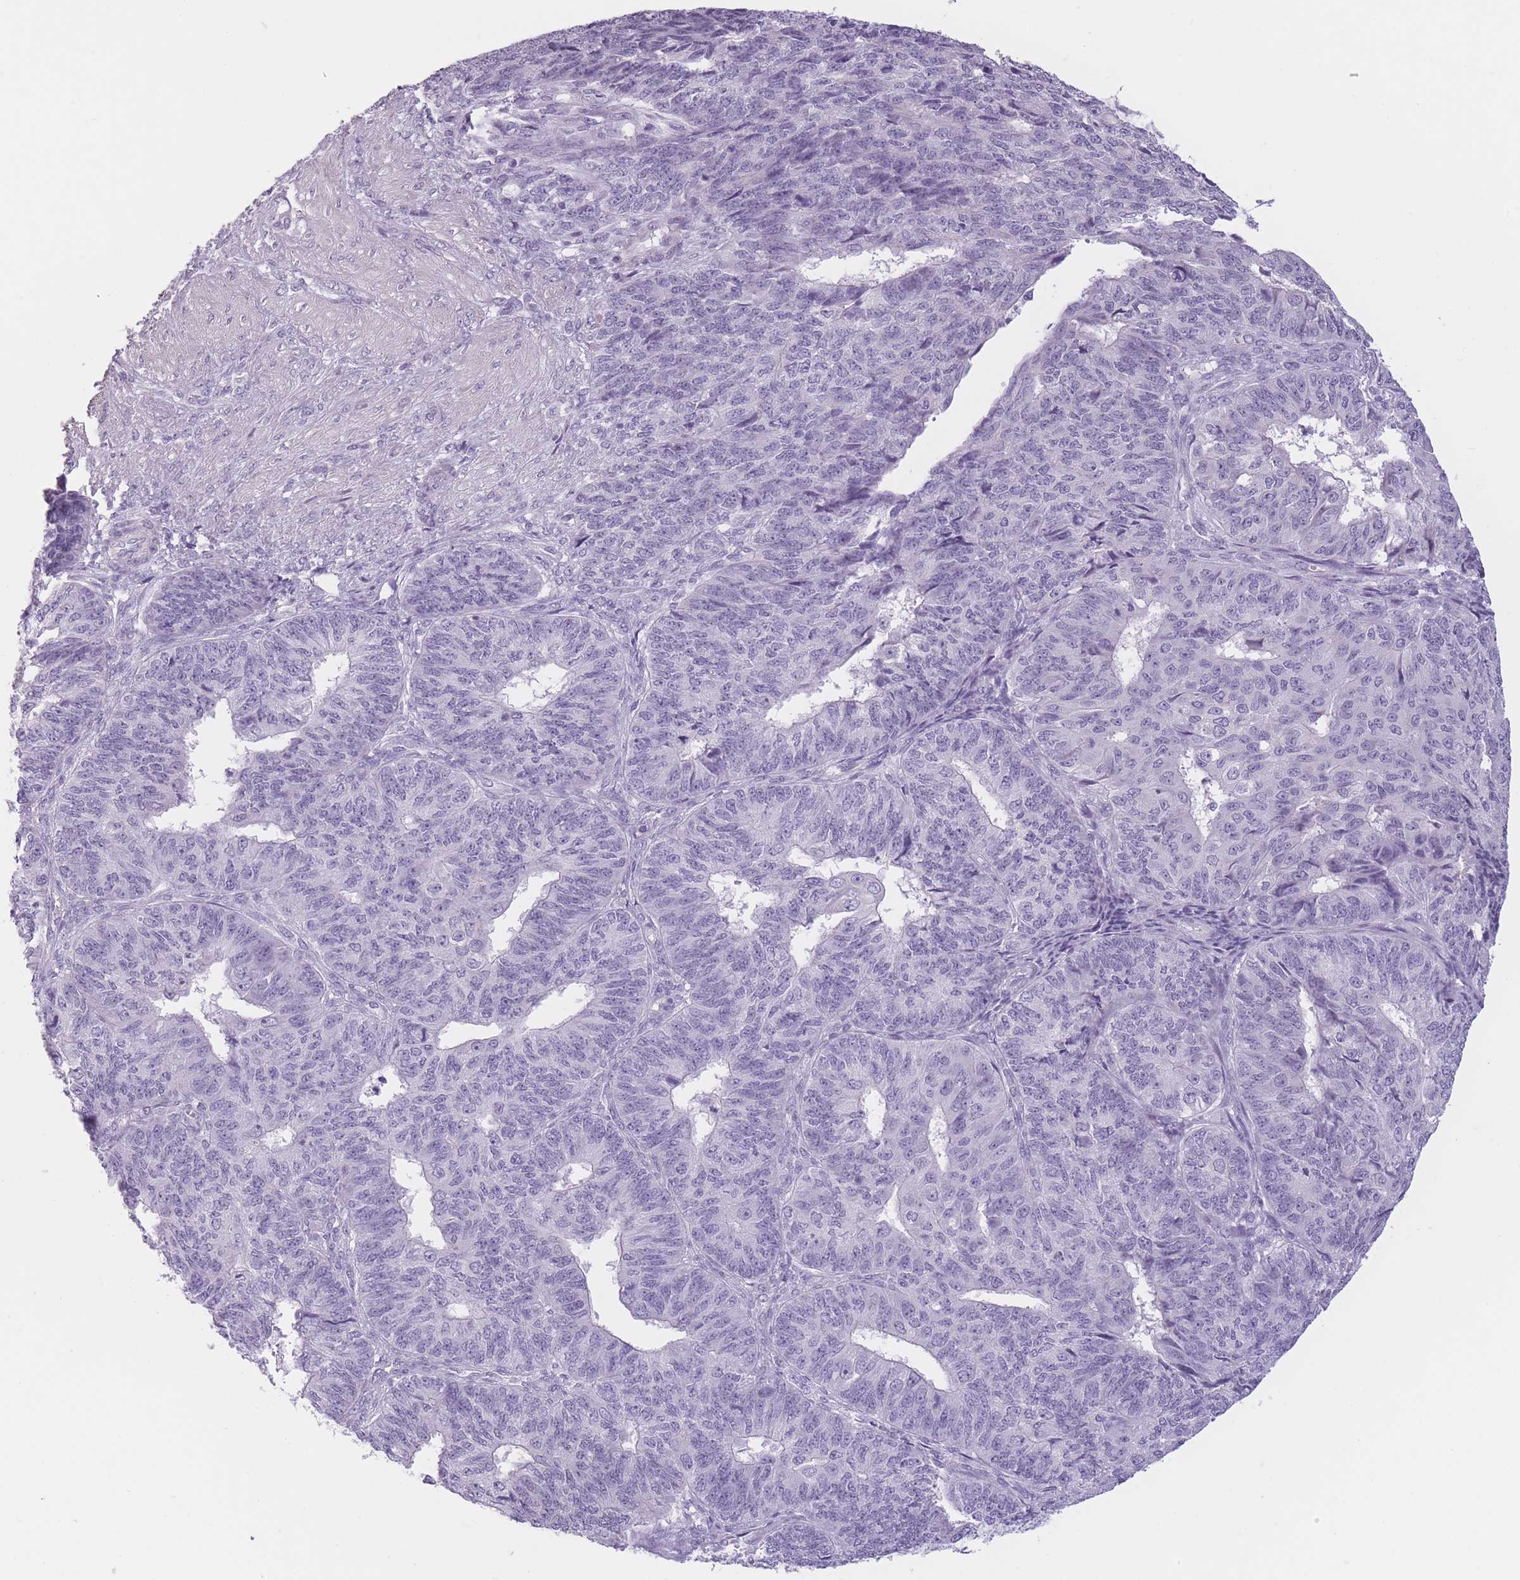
{"staining": {"intensity": "negative", "quantity": "none", "location": "none"}, "tissue": "endometrial cancer", "cell_type": "Tumor cells", "image_type": "cancer", "snomed": [{"axis": "morphology", "description": "Adenocarcinoma, NOS"}, {"axis": "topography", "description": "Endometrium"}], "caption": "Immunohistochemistry (IHC) image of neoplastic tissue: human endometrial cancer stained with DAB demonstrates no significant protein positivity in tumor cells.", "gene": "TMEM236", "patient": {"sex": "female", "age": 32}}